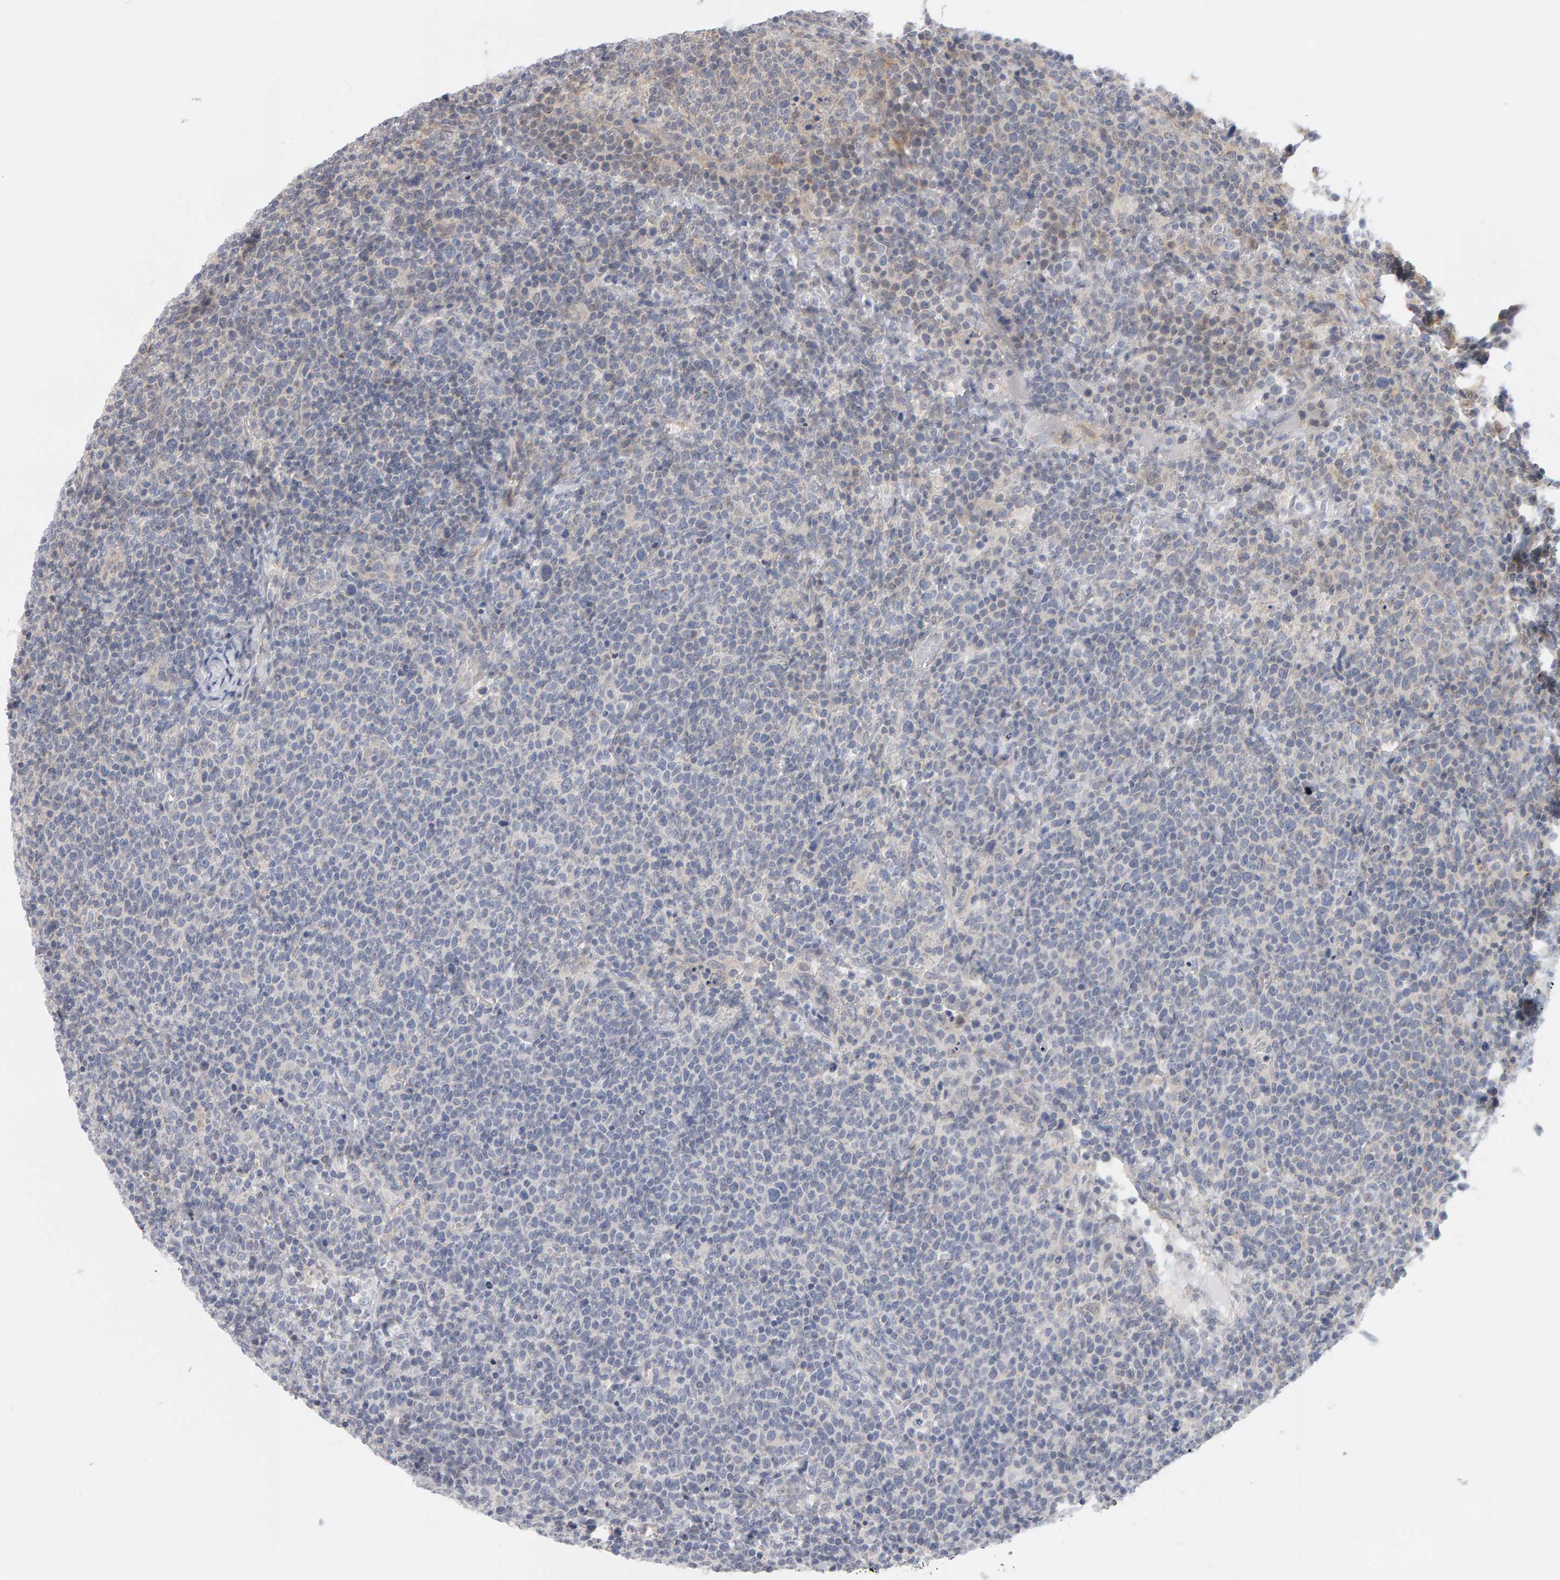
{"staining": {"intensity": "negative", "quantity": "none", "location": "none"}, "tissue": "lymphoma", "cell_type": "Tumor cells", "image_type": "cancer", "snomed": [{"axis": "morphology", "description": "Malignant lymphoma, non-Hodgkin's type, High grade"}, {"axis": "topography", "description": "Lymph node"}], "caption": "Immunohistochemistry (IHC) image of neoplastic tissue: human lymphoma stained with DAB demonstrates no significant protein positivity in tumor cells. (Immunohistochemistry, brightfield microscopy, high magnification).", "gene": "MSRA", "patient": {"sex": "male", "age": 61}}